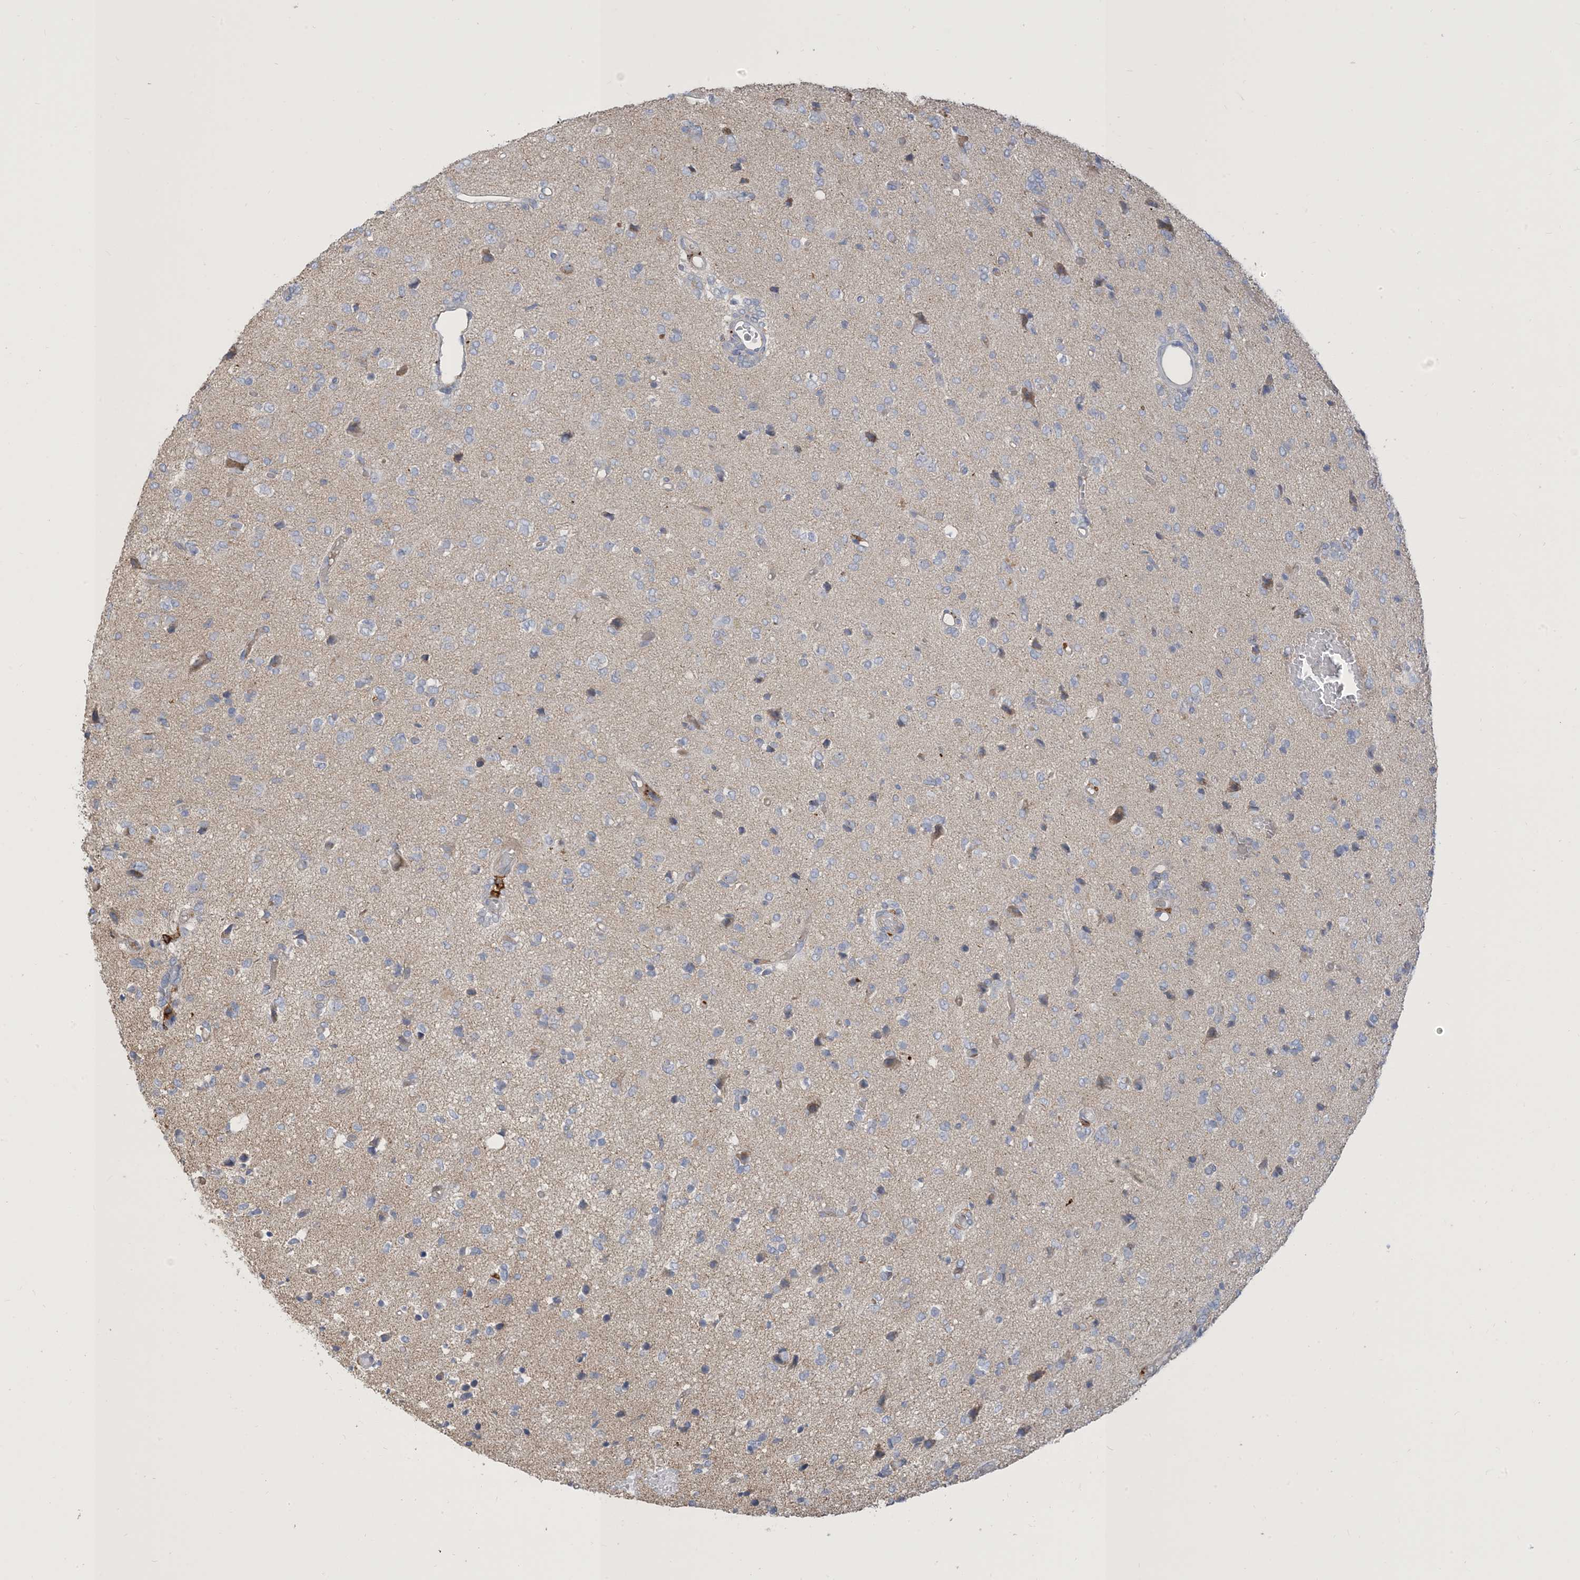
{"staining": {"intensity": "negative", "quantity": "none", "location": "none"}, "tissue": "glioma", "cell_type": "Tumor cells", "image_type": "cancer", "snomed": [{"axis": "morphology", "description": "Glioma, malignant, High grade"}, {"axis": "topography", "description": "Brain"}], "caption": "The micrograph exhibits no staining of tumor cells in malignant high-grade glioma. (DAB IHC with hematoxylin counter stain).", "gene": "PEAR1", "patient": {"sex": "female", "age": 59}}